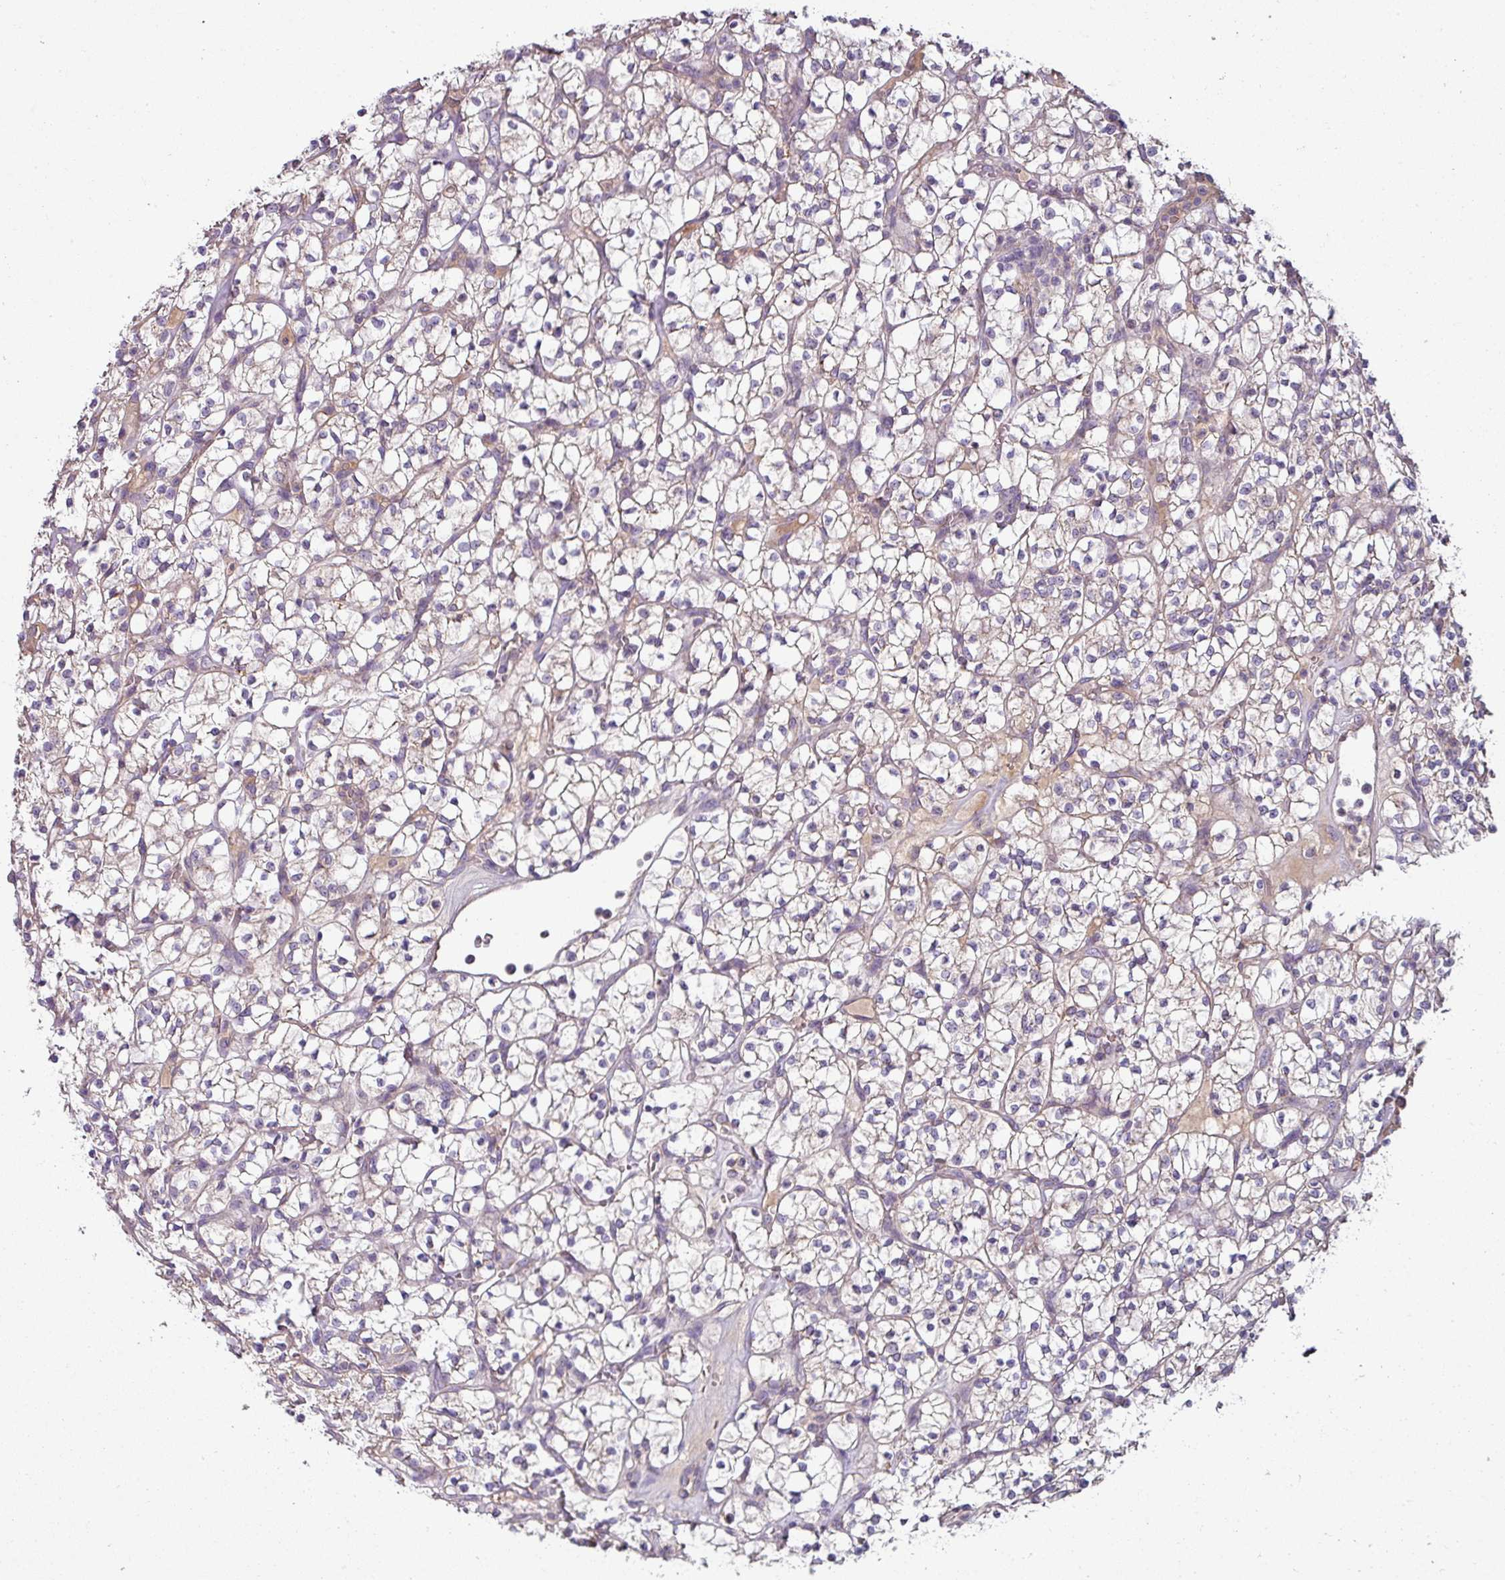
{"staining": {"intensity": "weak", "quantity": "25%-75%", "location": "cytoplasmic/membranous"}, "tissue": "renal cancer", "cell_type": "Tumor cells", "image_type": "cancer", "snomed": [{"axis": "morphology", "description": "Adenocarcinoma, NOS"}, {"axis": "topography", "description": "Kidney"}], "caption": "This image reveals adenocarcinoma (renal) stained with immunohistochemistry (IHC) to label a protein in brown. The cytoplasmic/membranous of tumor cells show weak positivity for the protein. Nuclei are counter-stained blue.", "gene": "LRRC9", "patient": {"sex": "female", "age": 64}}